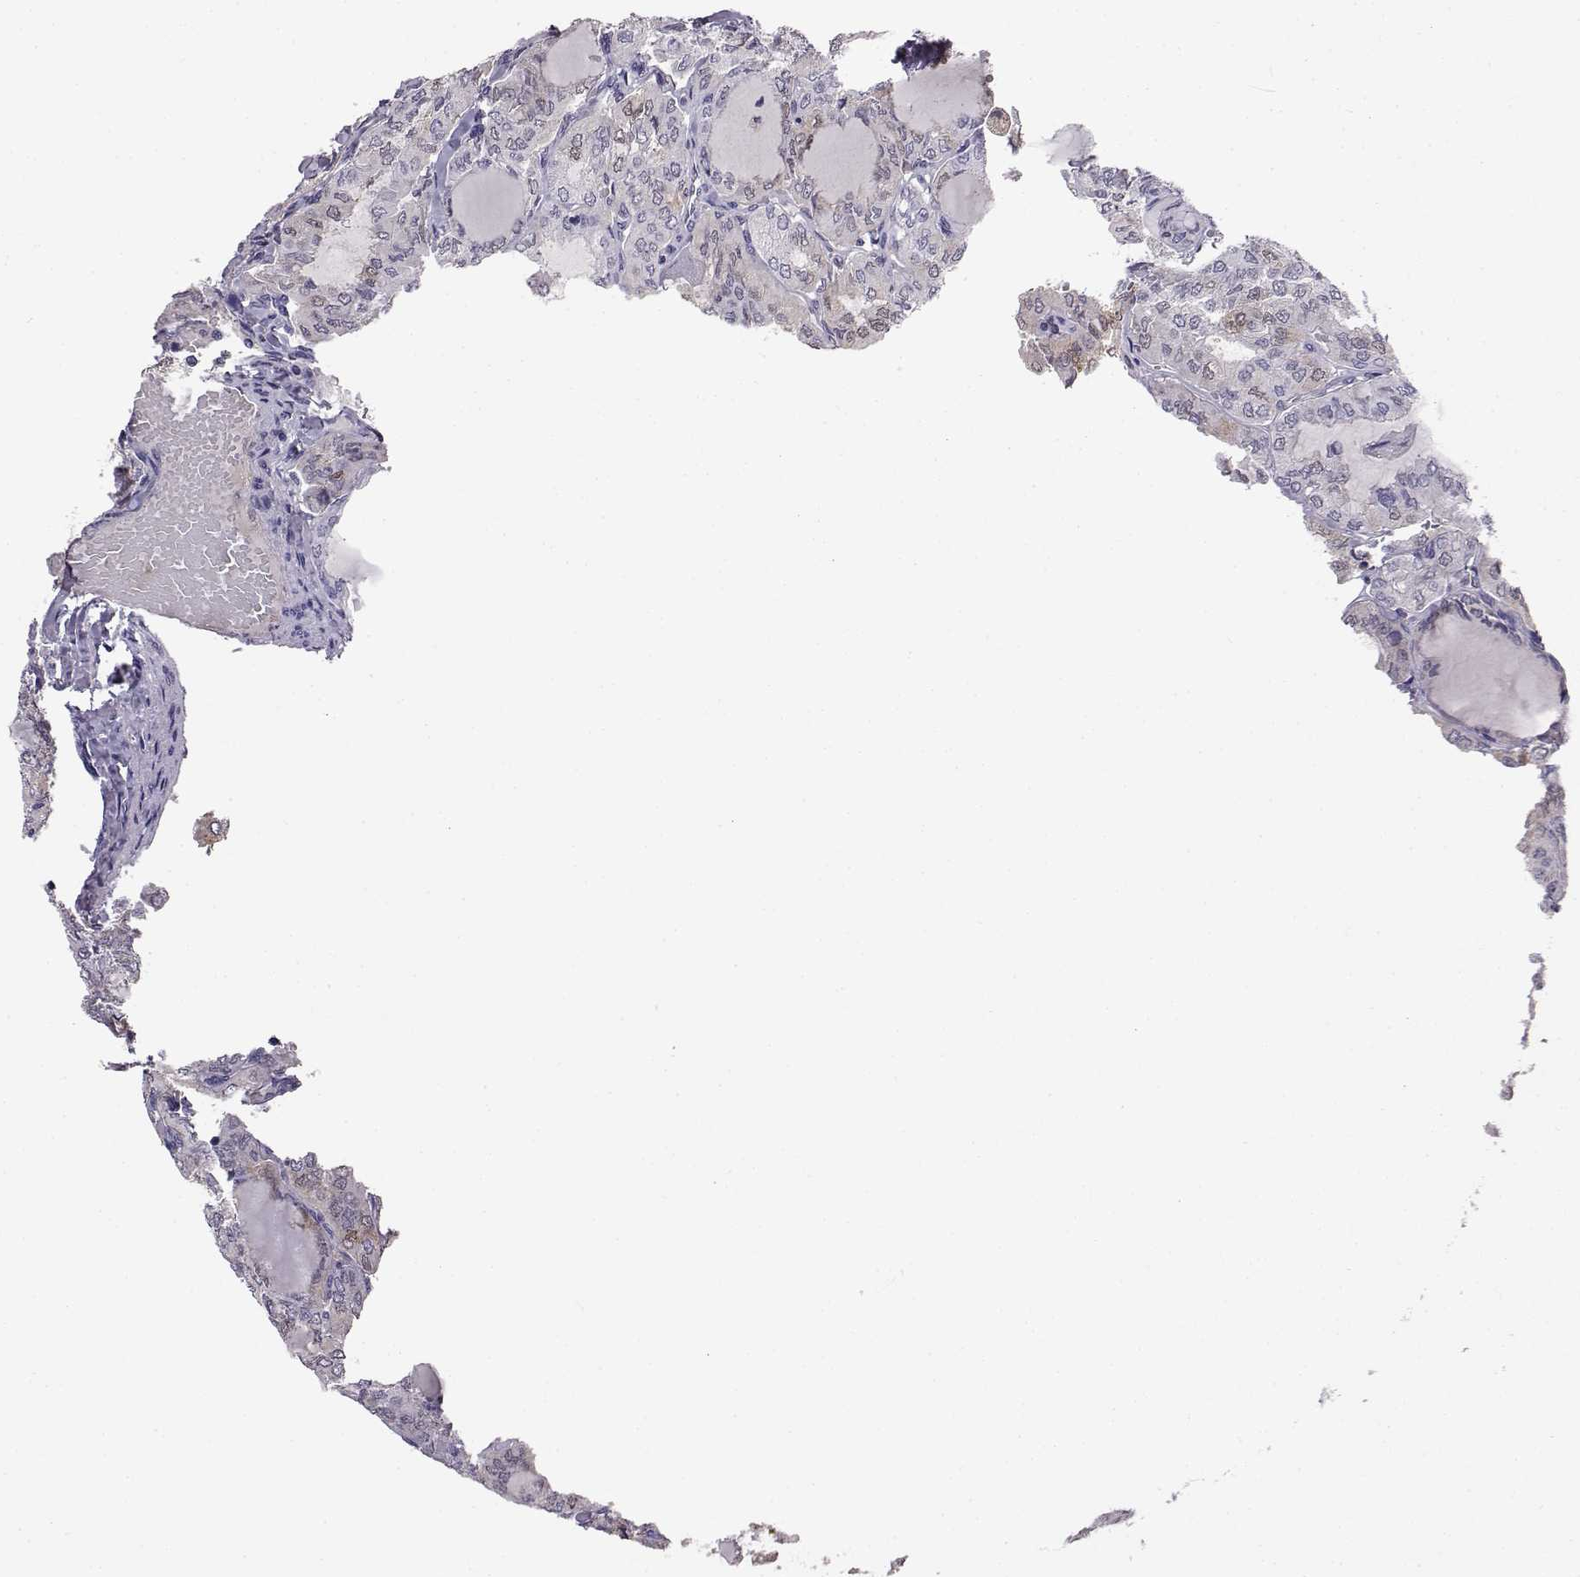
{"staining": {"intensity": "negative", "quantity": "none", "location": "none"}, "tissue": "thyroid cancer", "cell_type": "Tumor cells", "image_type": "cancer", "snomed": [{"axis": "morphology", "description": "Papillary adenocarcinoma, NOS"}, {"axis": "topography", "description": "Thyroid gland"}], "caption": "DAB (3,3'-diaminobenzidine) immunohistochemical staining of thyroid cancer (papillary adenocarcinoma) exhibits no significant staining in tumor cells. Brightfield microscopy of immunohistochemistry stained with DAB (3,3'-diaminobenzidine) (brown) and hematoxylin (blue), captured at high magnification.", "gene": "AKR1B1", "patient": {"sex": "male", "age": 20}}